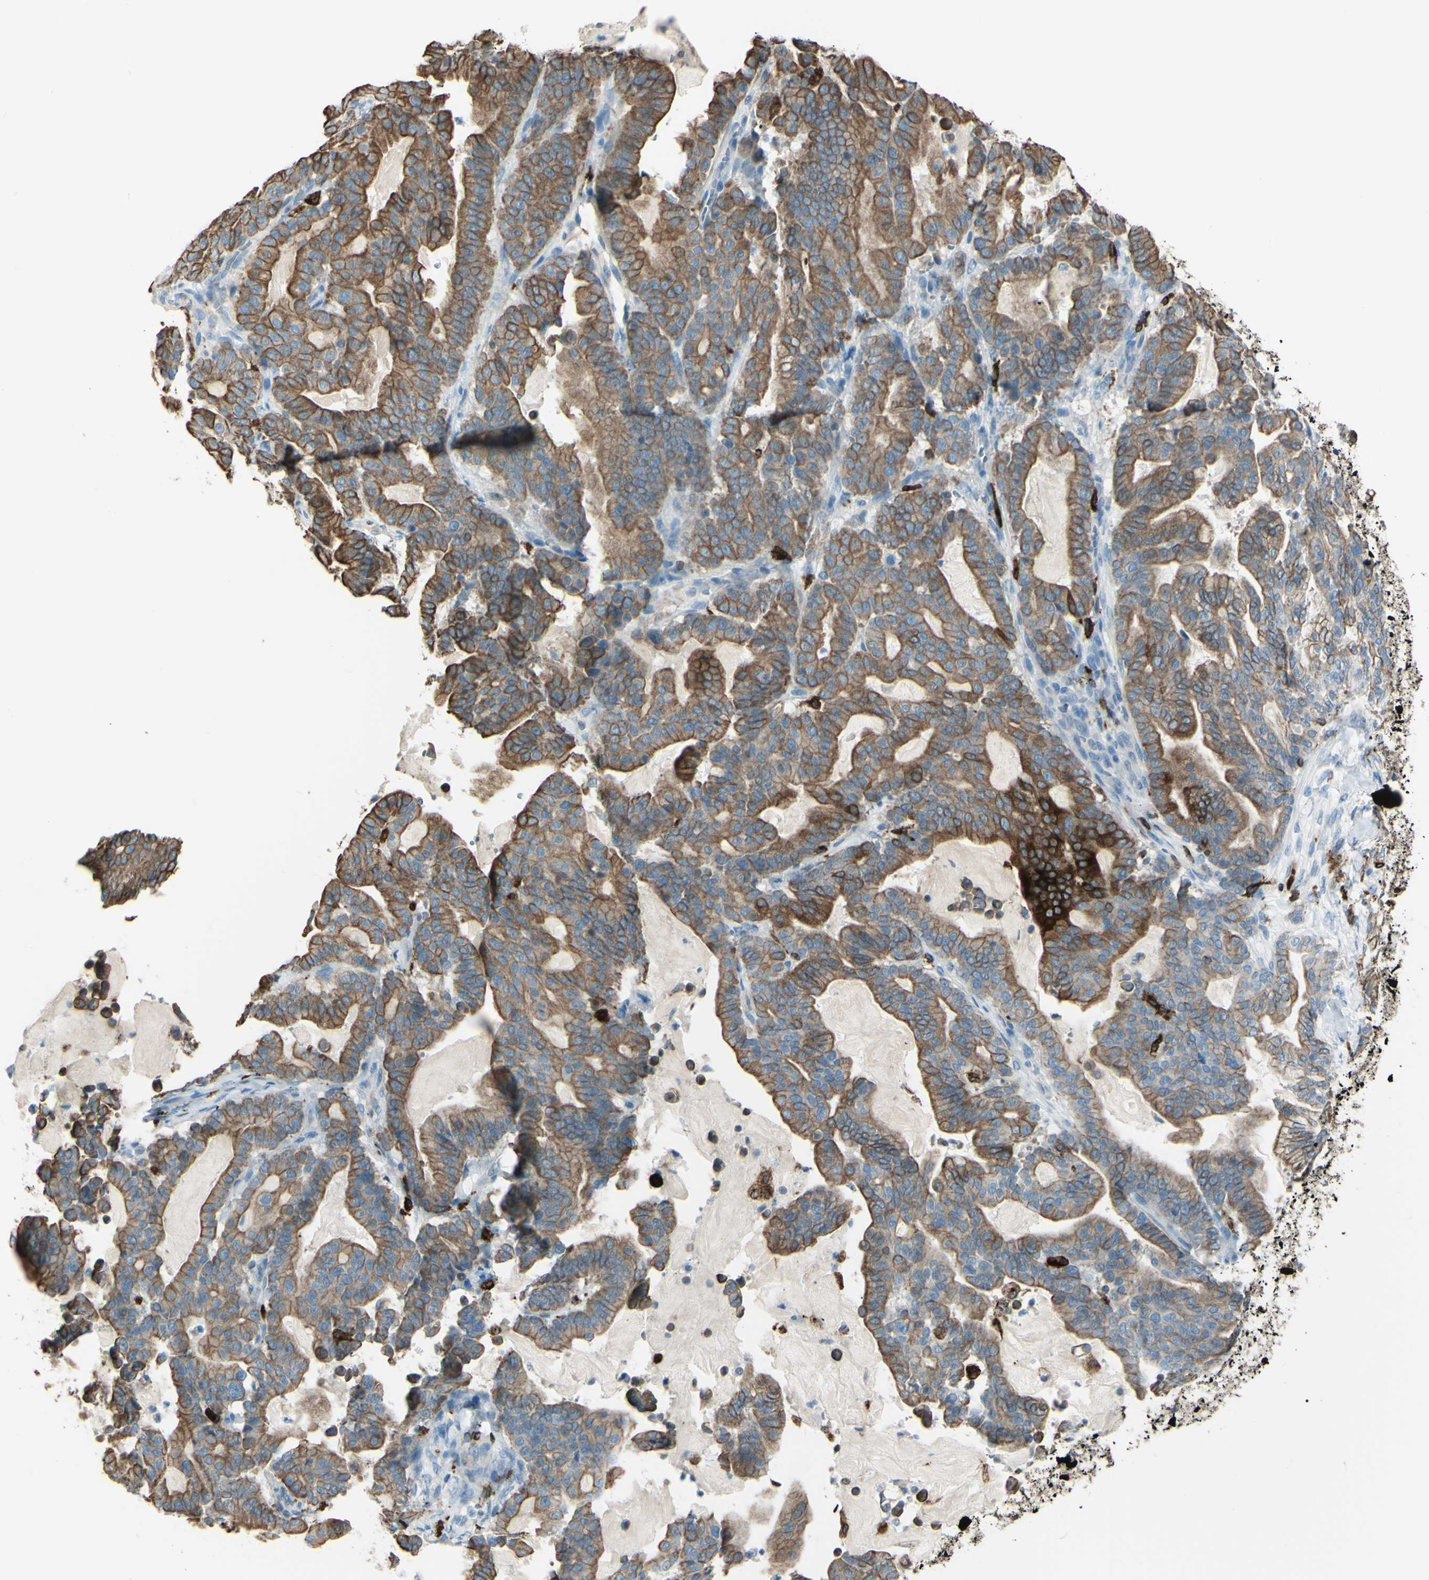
{"staining": {"intensity": "moderate", "quantity": ">75%", "location": "cytoplasmic/membranous"}, "tissue": "pancreatic cancer", "cell_type": "Tumor cells", "image_type": "cancer", "snomed": [{"axis": "morphology", "description": "Adenocarcinoma, NOS"}, {"axis": "topography", "description": "Pancreas"}], "caption": "Brown immunohistochemical staining in adenocarcinoma (pancreatic) exhibits moderate cytoplasmic/membranous positivity in about >75% of tumor cells.", "gene": "CD74", "patient": {"sex": "male", "age": 63}}